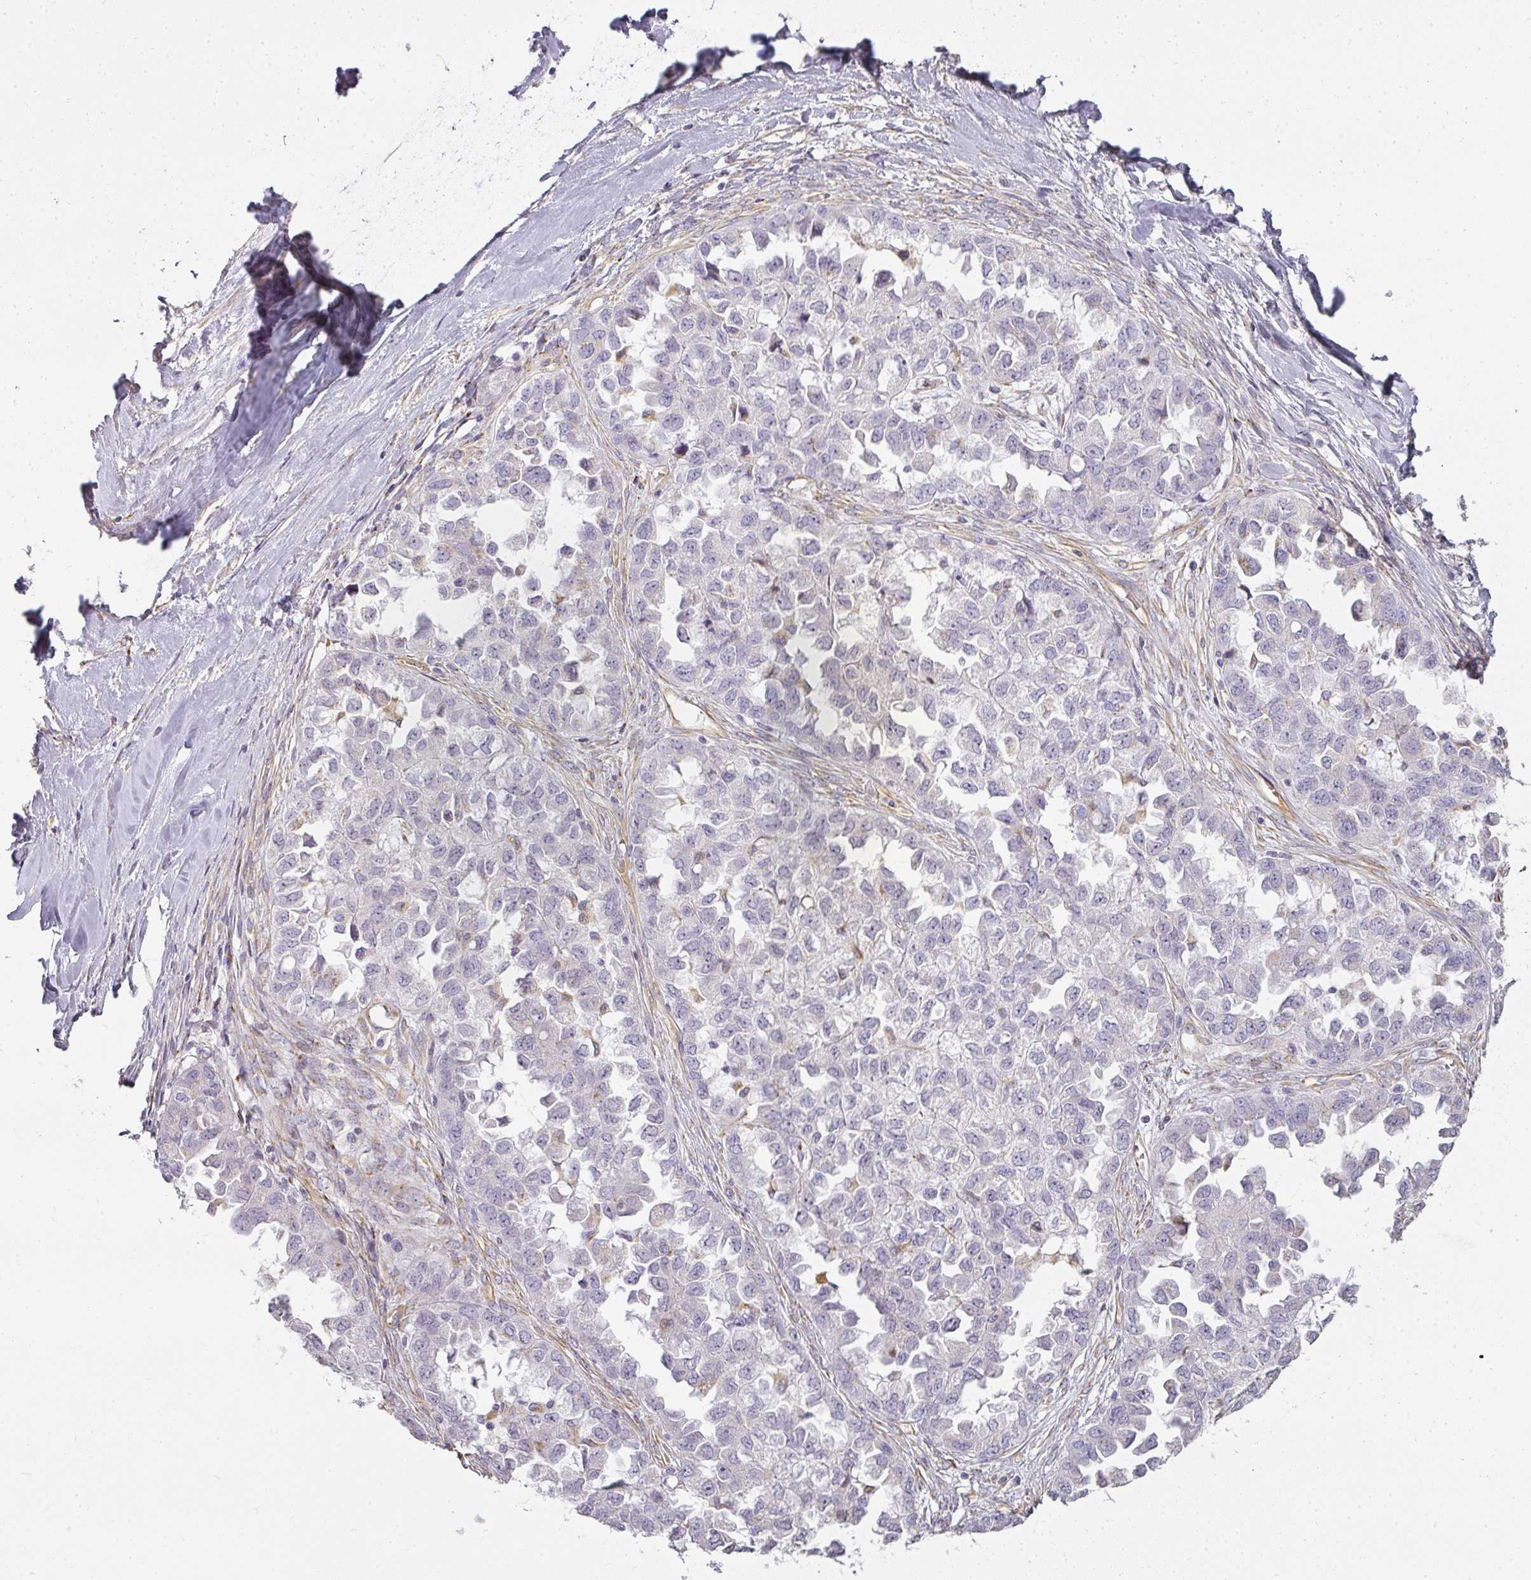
{"staining": {"intensity": "weak", "quantity": "<25%", "location": "cytoplasmic/membranous"}, "tissue": "ovarian cancer", "cell_type": "Tumor cells", "image_type": "cancer", "snomed": [{"axis": "morphology", "description": "Cystadenocarcinoma, serous, NOS"}, {"axis": "topography", "description": "Ovary"}], "caption": "Tumor cells show no significant protein positivity in ovarian cancer (serous cystadenocarcinoma). Brightfield microscopy of immunohistochemistry stained with DAB (brown) and hematoxylin (blue), captured at high magnification.", "gene": "ATP8B2", "patient": {"sex": "female", "age": 84}}